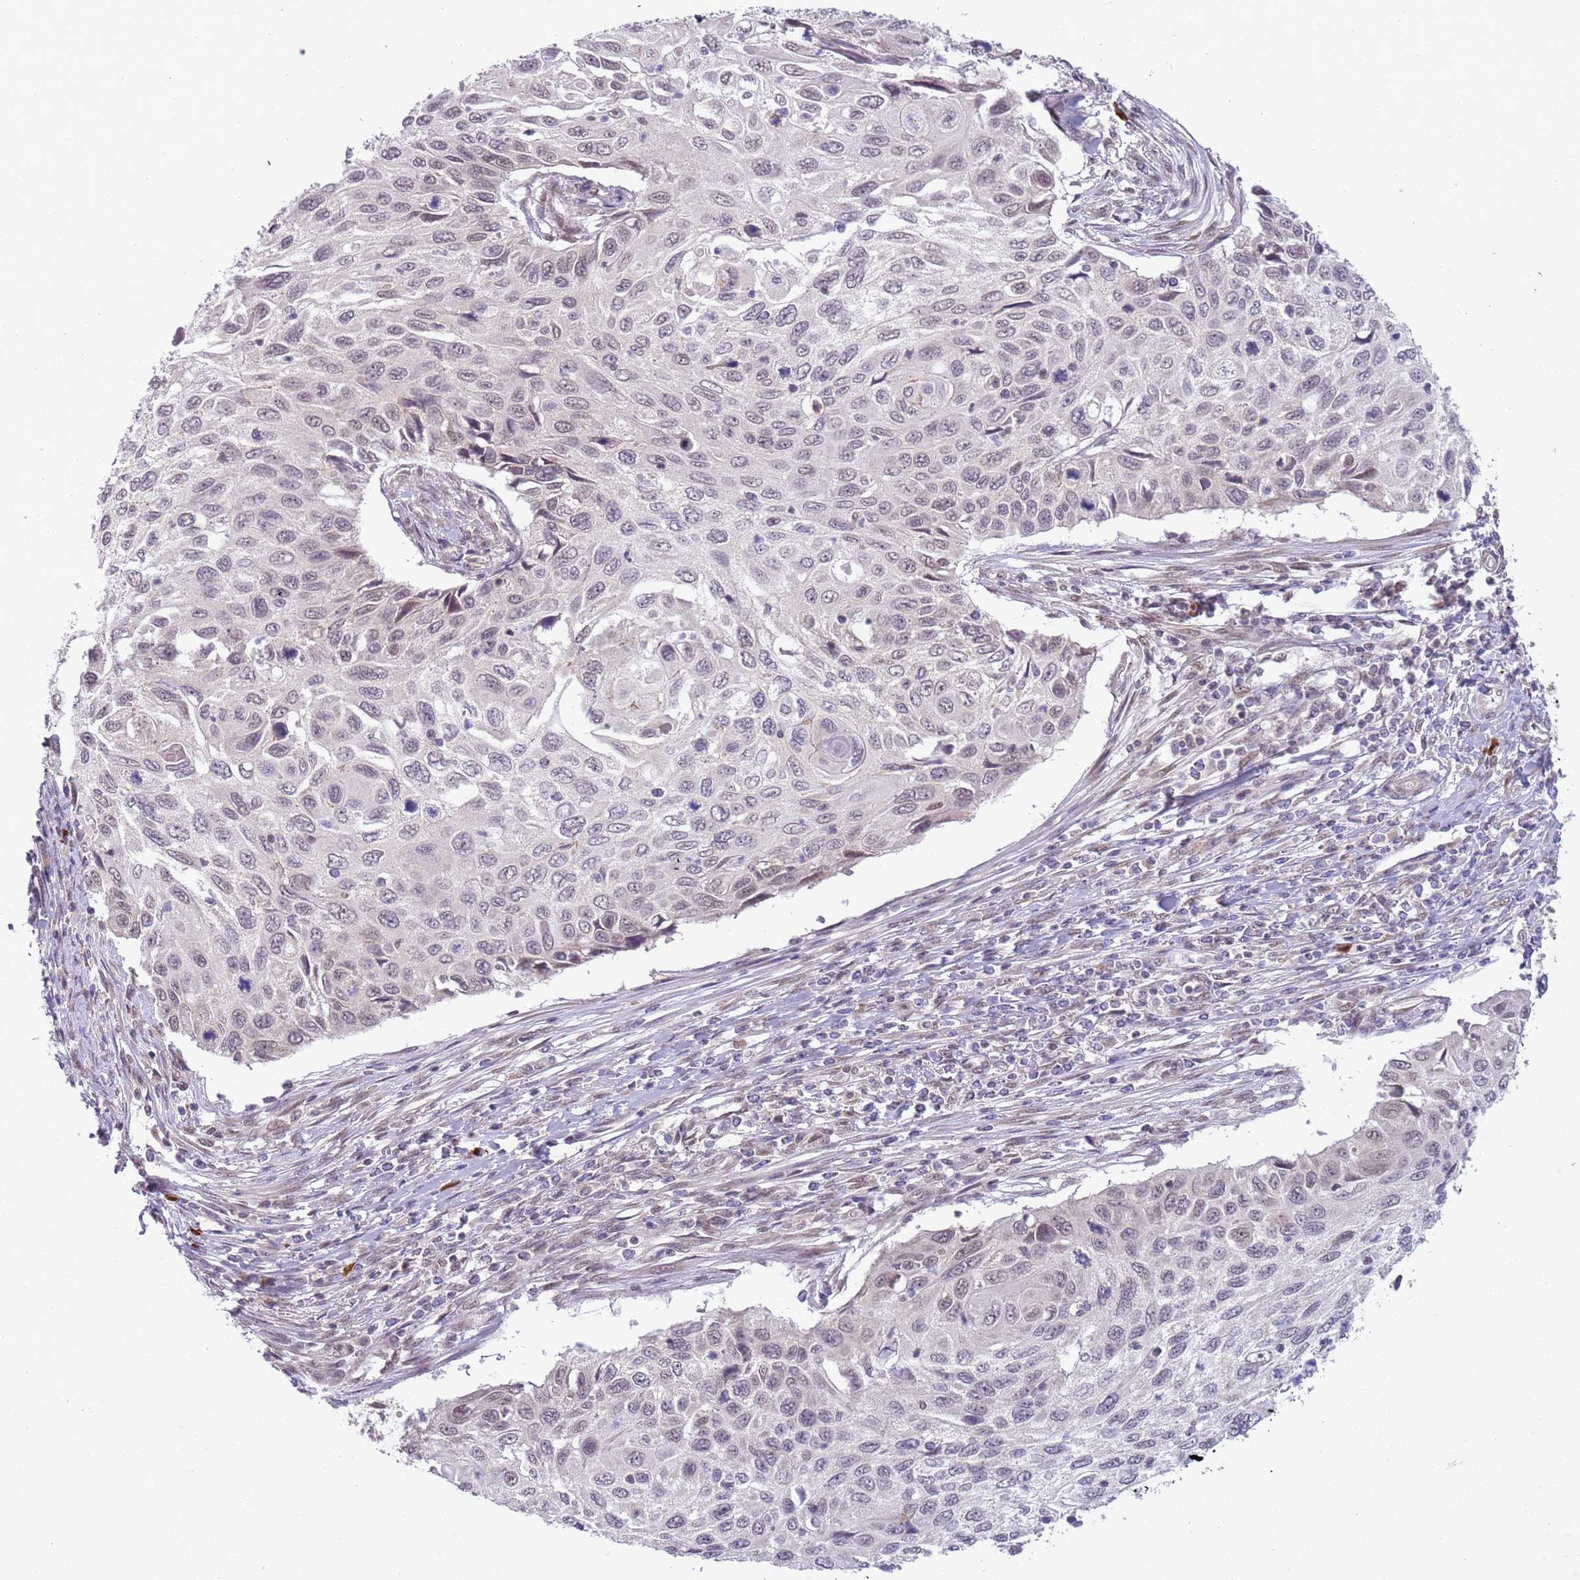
{"staining": {"intensity": "moderate", "quantity": "25%-75%", "location": "nuclear"}, "tissue": "cervical cancer", "cell_type": "Tumor cells", "image_type": "cancer", "snomed": [{"axis": "morphology", "description": "Squamous cell carcinoma, NOS"}, {"axis": "topography", "description": "Cervix"}], "caption": "Protein staining of cervical squamous cell carcinoma tissue demonstrates moderate nuclear expression in approximately 25%-75% of tumor cells.", "gene": "TM2D1", "patient": {"sex": "female", "age": 70}}